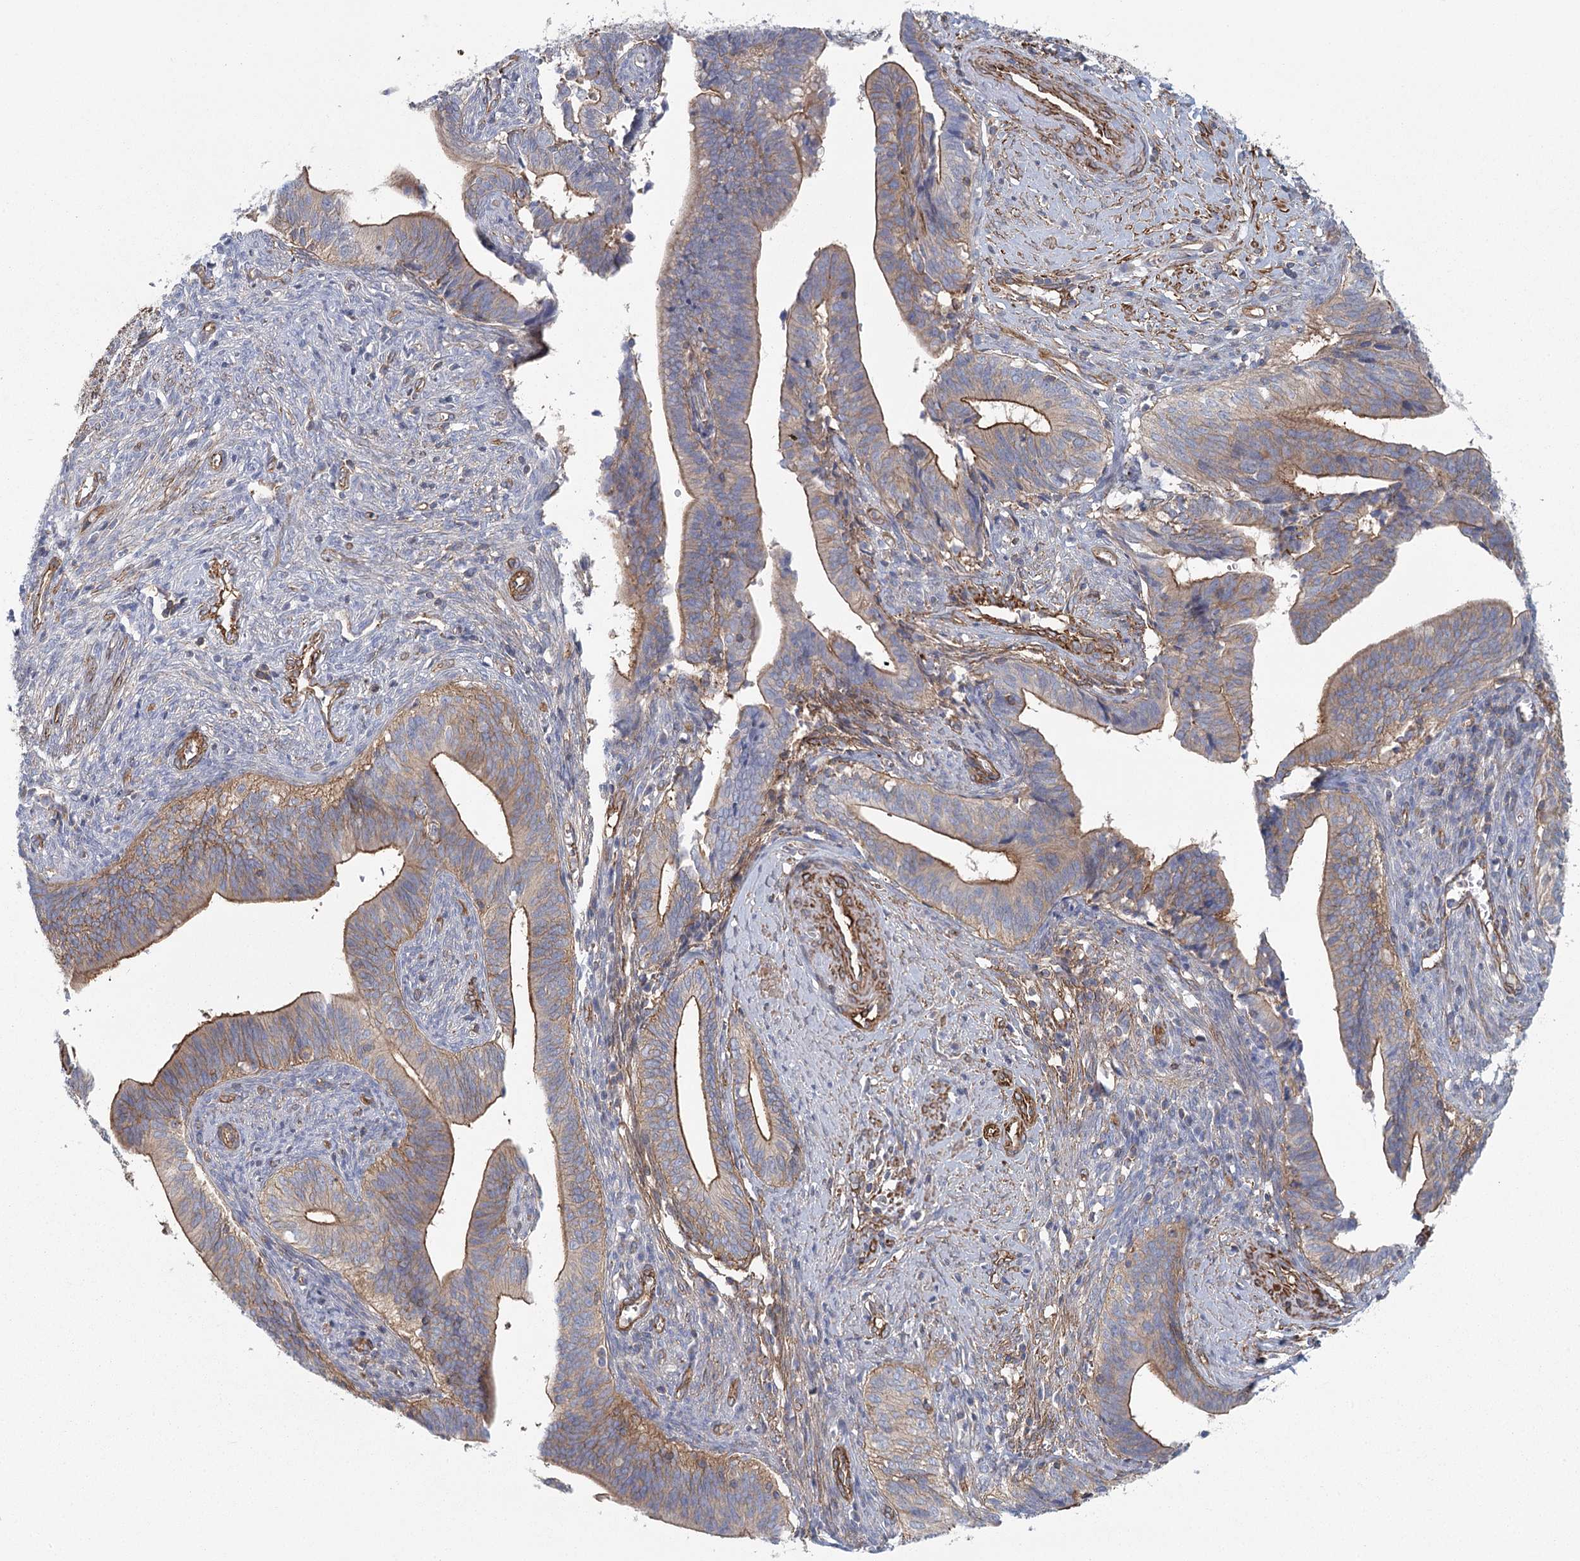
{"staining": {"intensity": "moderate", "quantity": "25%-75%", "location": "cytoplasmic/membranous"}, "tissue": "cervical cancer", "cell_type": "Tumor cells", "image_type": "cancer", "snomed": [{"axis": "morphology", "description": "Adenocarcinoma, NOS"}, {"axis": "topography", "description": "Cervix"}], "caption": "There is medium levels of moderate cytoplasmic/membranous expression in tumor cells of cervical cancer, as demonstrated by immunohistochemical staining (brown color).", "gene": "IFT46", "patient": {"sex": "female", "age": 44}}